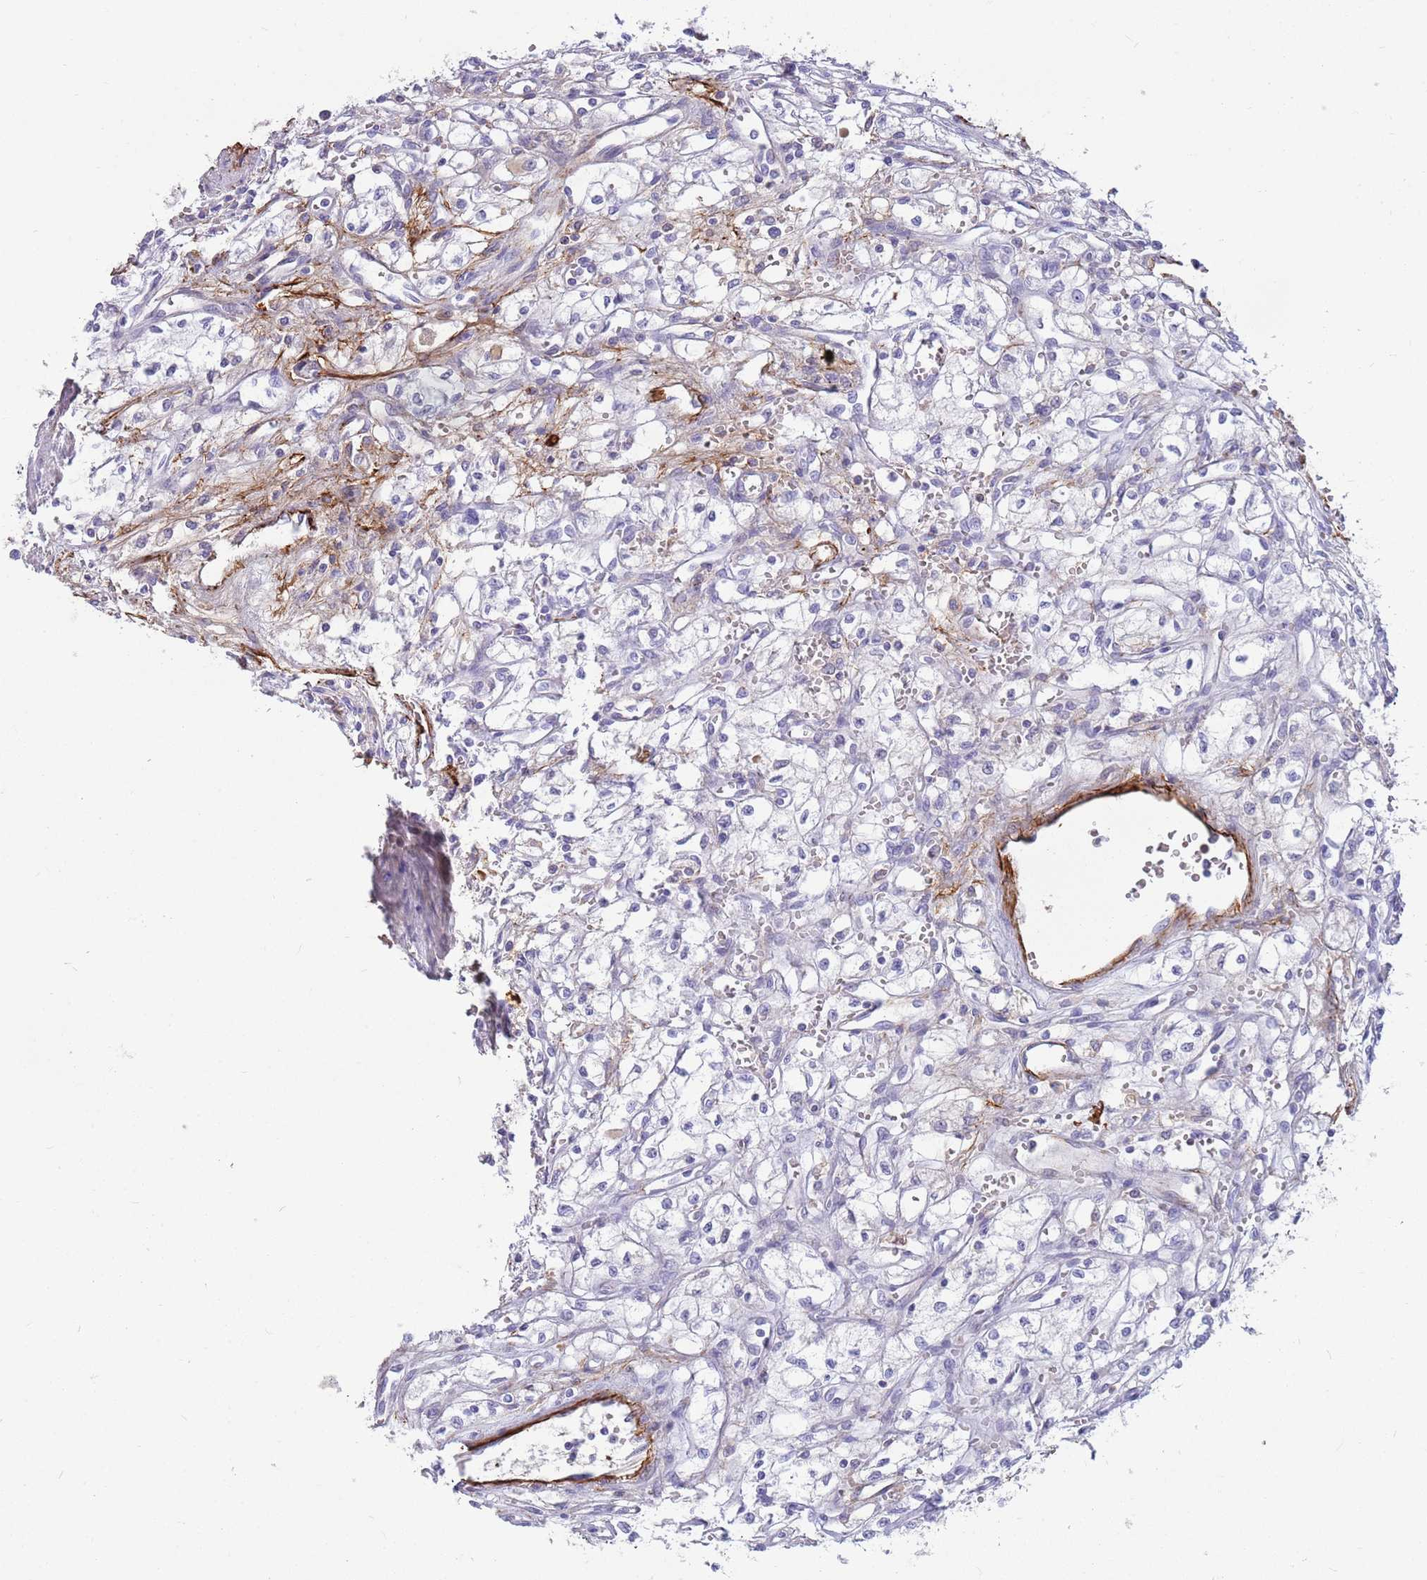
{"staining": {"intensity": "negative", "quantity": "none", "location": "none"}, "tissue": "renal cancer", "cell_type": "Tumor cells", "image_type": "cancer", "snomed": [{"axis": "morphology", "description": "Adenocarcinoma, NOS"}, {"axis": "topography", "description": "Kidney"}], "caption": "The photomicrograph demonstrates no staining of tumor cells in renal cancer (adenocarcinoma).", "gene": "LEPROTL1", "patient": {"sex": "male", "age": 59}}